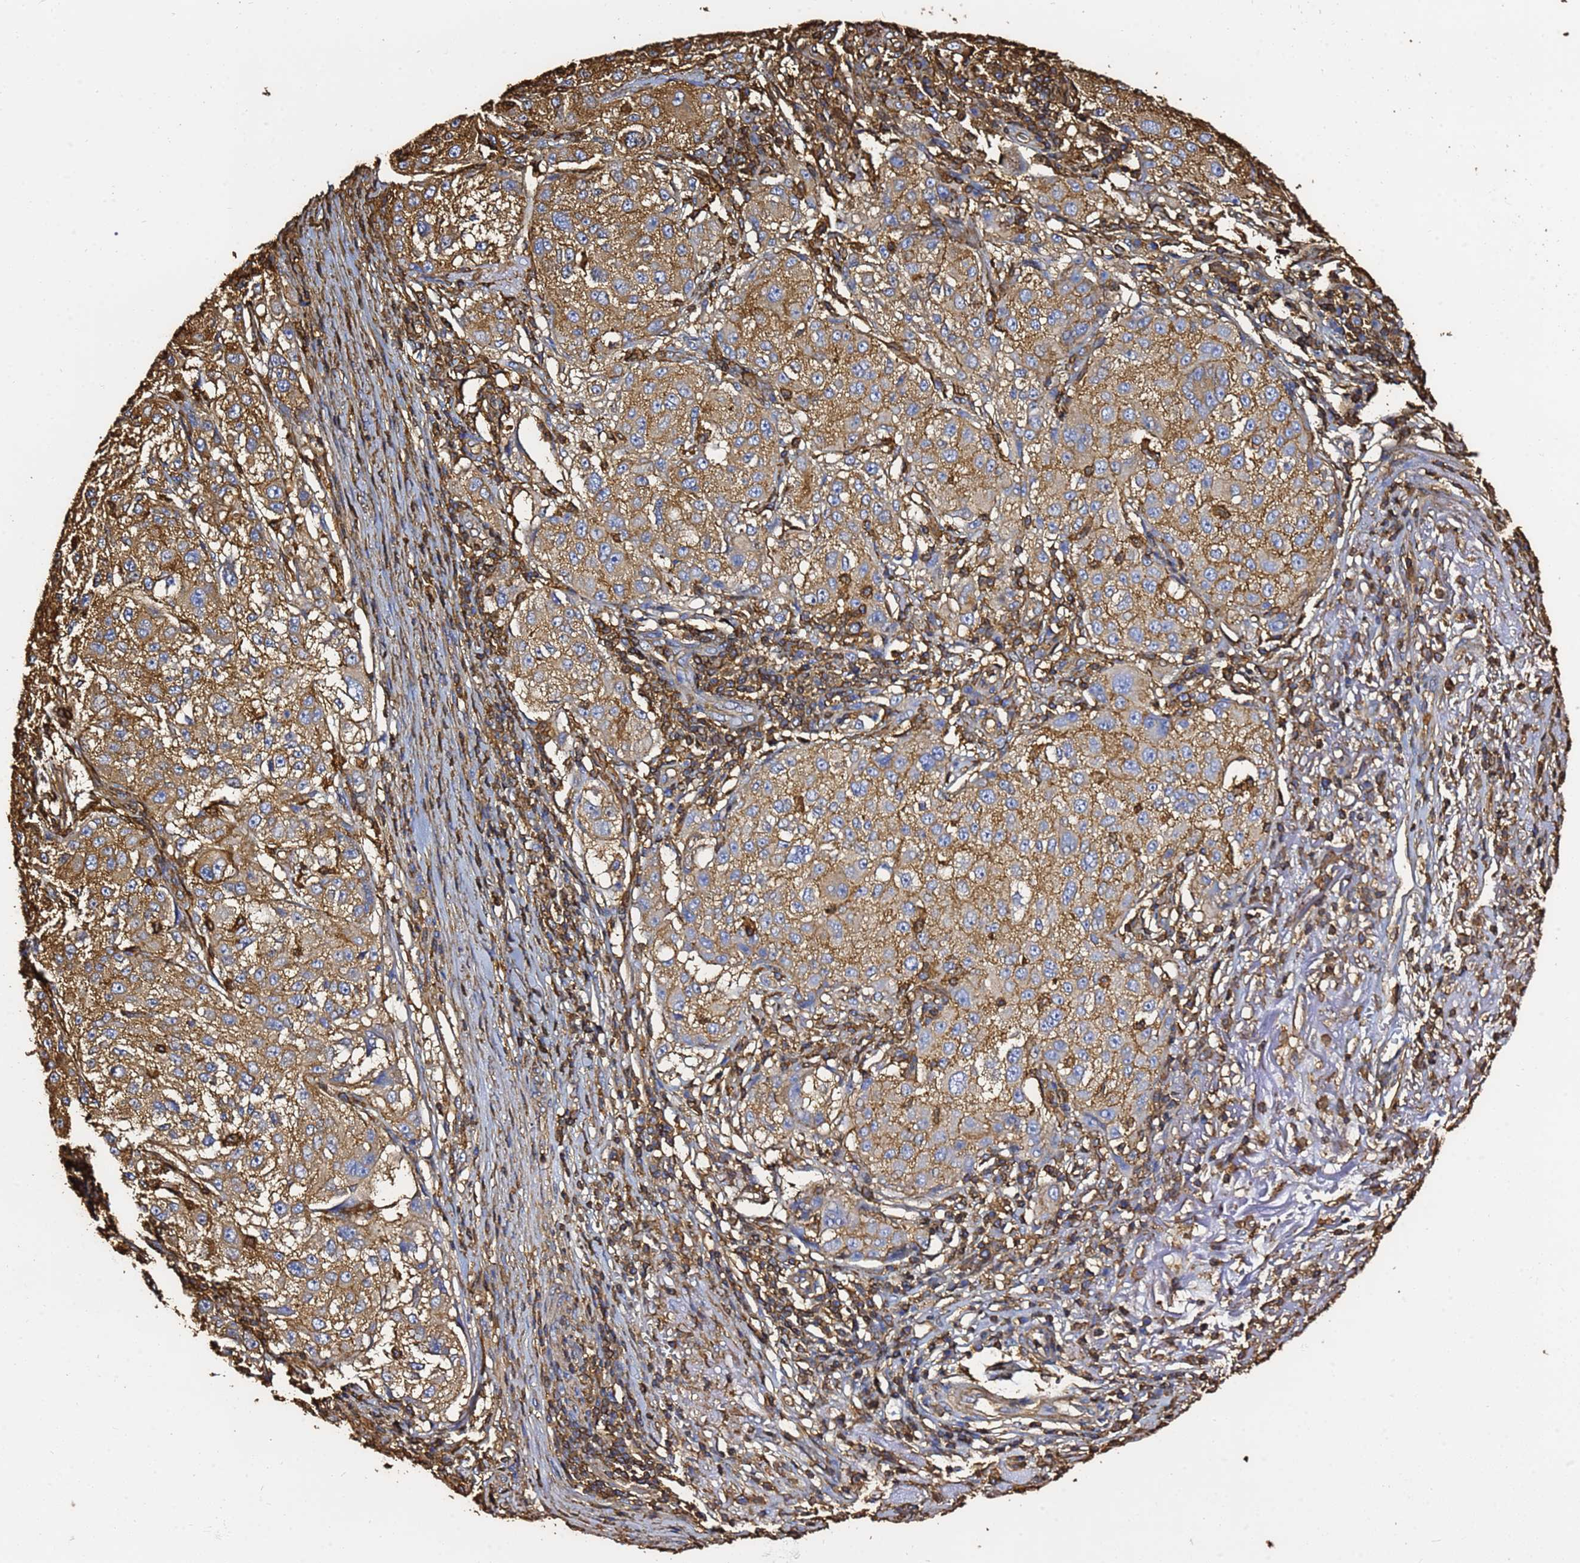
{"staining": {"intensity": "moderate", "quantity": ">75%", "location": "cytoplasmic/membranous"}, "tissue": "melanoma", "cell_type": "Tumor cells", "image_type": "cancer", "snomed": [{"axis": "morphology", "description": "Necrosis, NOS"}, {"axis": "morphology", "description": "Malignant melanoma, NOS"}, {"axis": "topography", "description": "Skin"}], "caption": "This histopathology image exhibits malignant melanoma stained with immunohistochemistry to label a protein in brown. The cytoplasmic/membranous of tumor cells show moderate positivity for the protein. Nuclei are counter-stained blue.", "gene": "ACTB", "patient": {"sex": "female", "age": 87}}